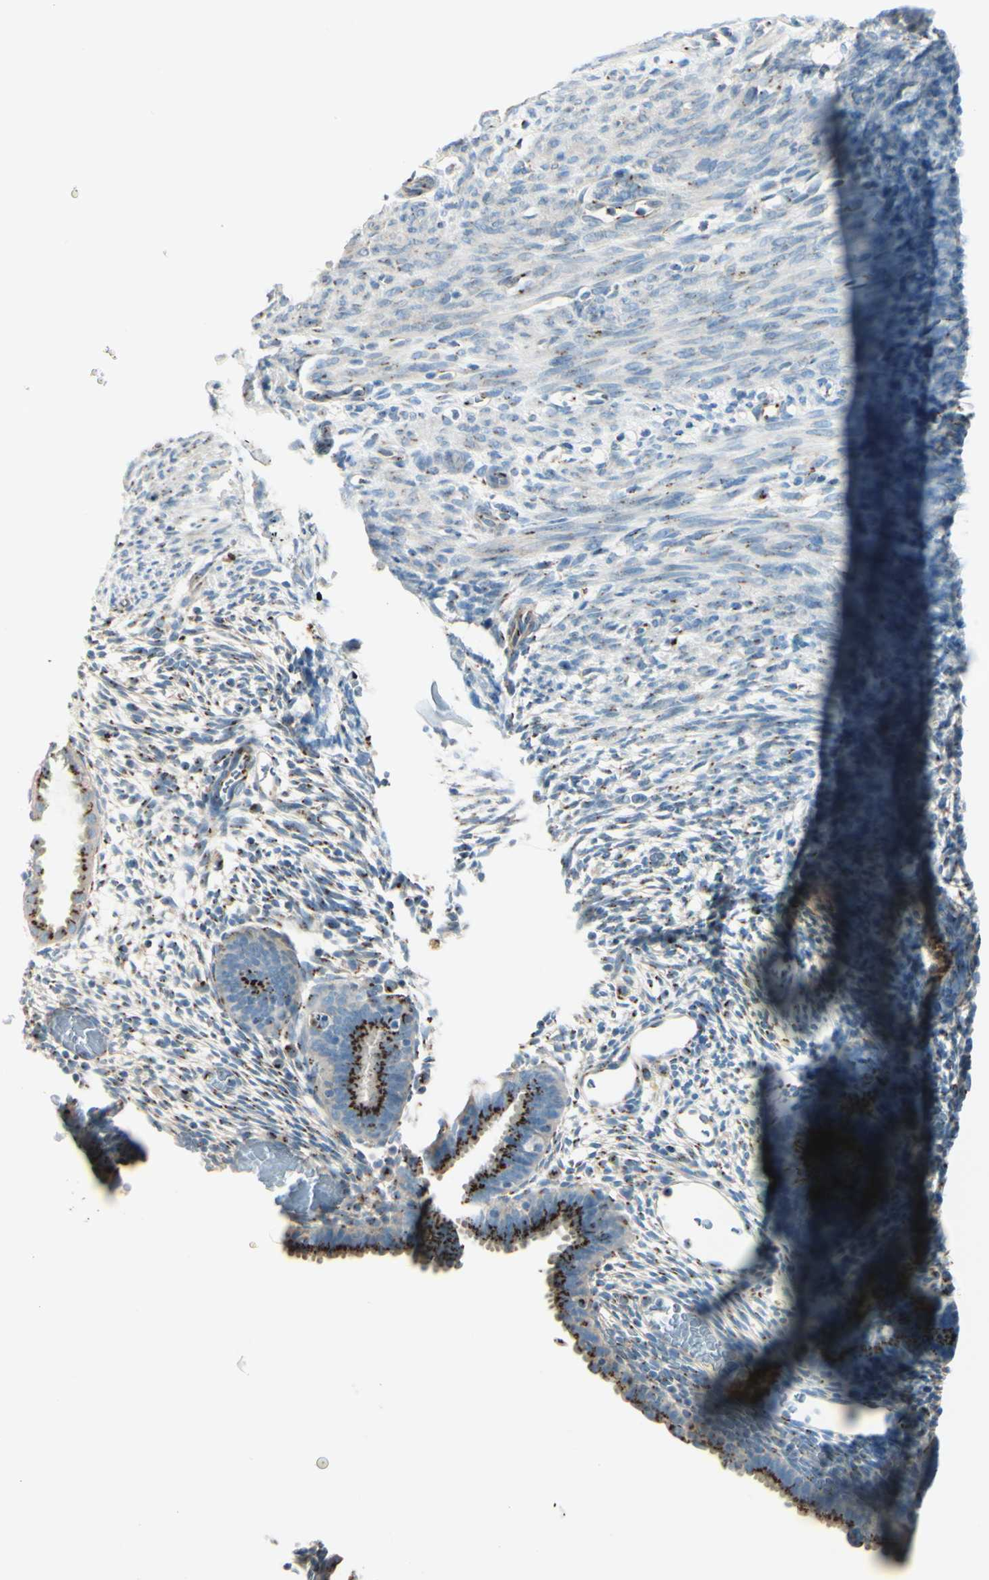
{"staining": {"intensity": "weak", "quantity": "<25%", "location": "cytoplasmic/membranous"}, "tissue": "endometrium", "cell_type": "Cells in endometrial stroma", "image_type": "normal", "snomed": [{"axis": "morphology", "description": "Normal tissue, NOS"}, {"axis": "morphology", "description": "Atrophy, NOS"}, {"axis": "topography", "description": "Uterus"}, {"axis": "topography", "description": "Endometrium"}], "caption": "There is no significant expression in cells in endometrial stroma of endometrium. (Stains: DAB (3,3'-diaminobenzidine) IHC with hematoxylin counter stain, Microscopy: brightfield microscopy at high magnification).", "gene": "B4GALT1", "patient": {"sex": "female", "age": 68}}